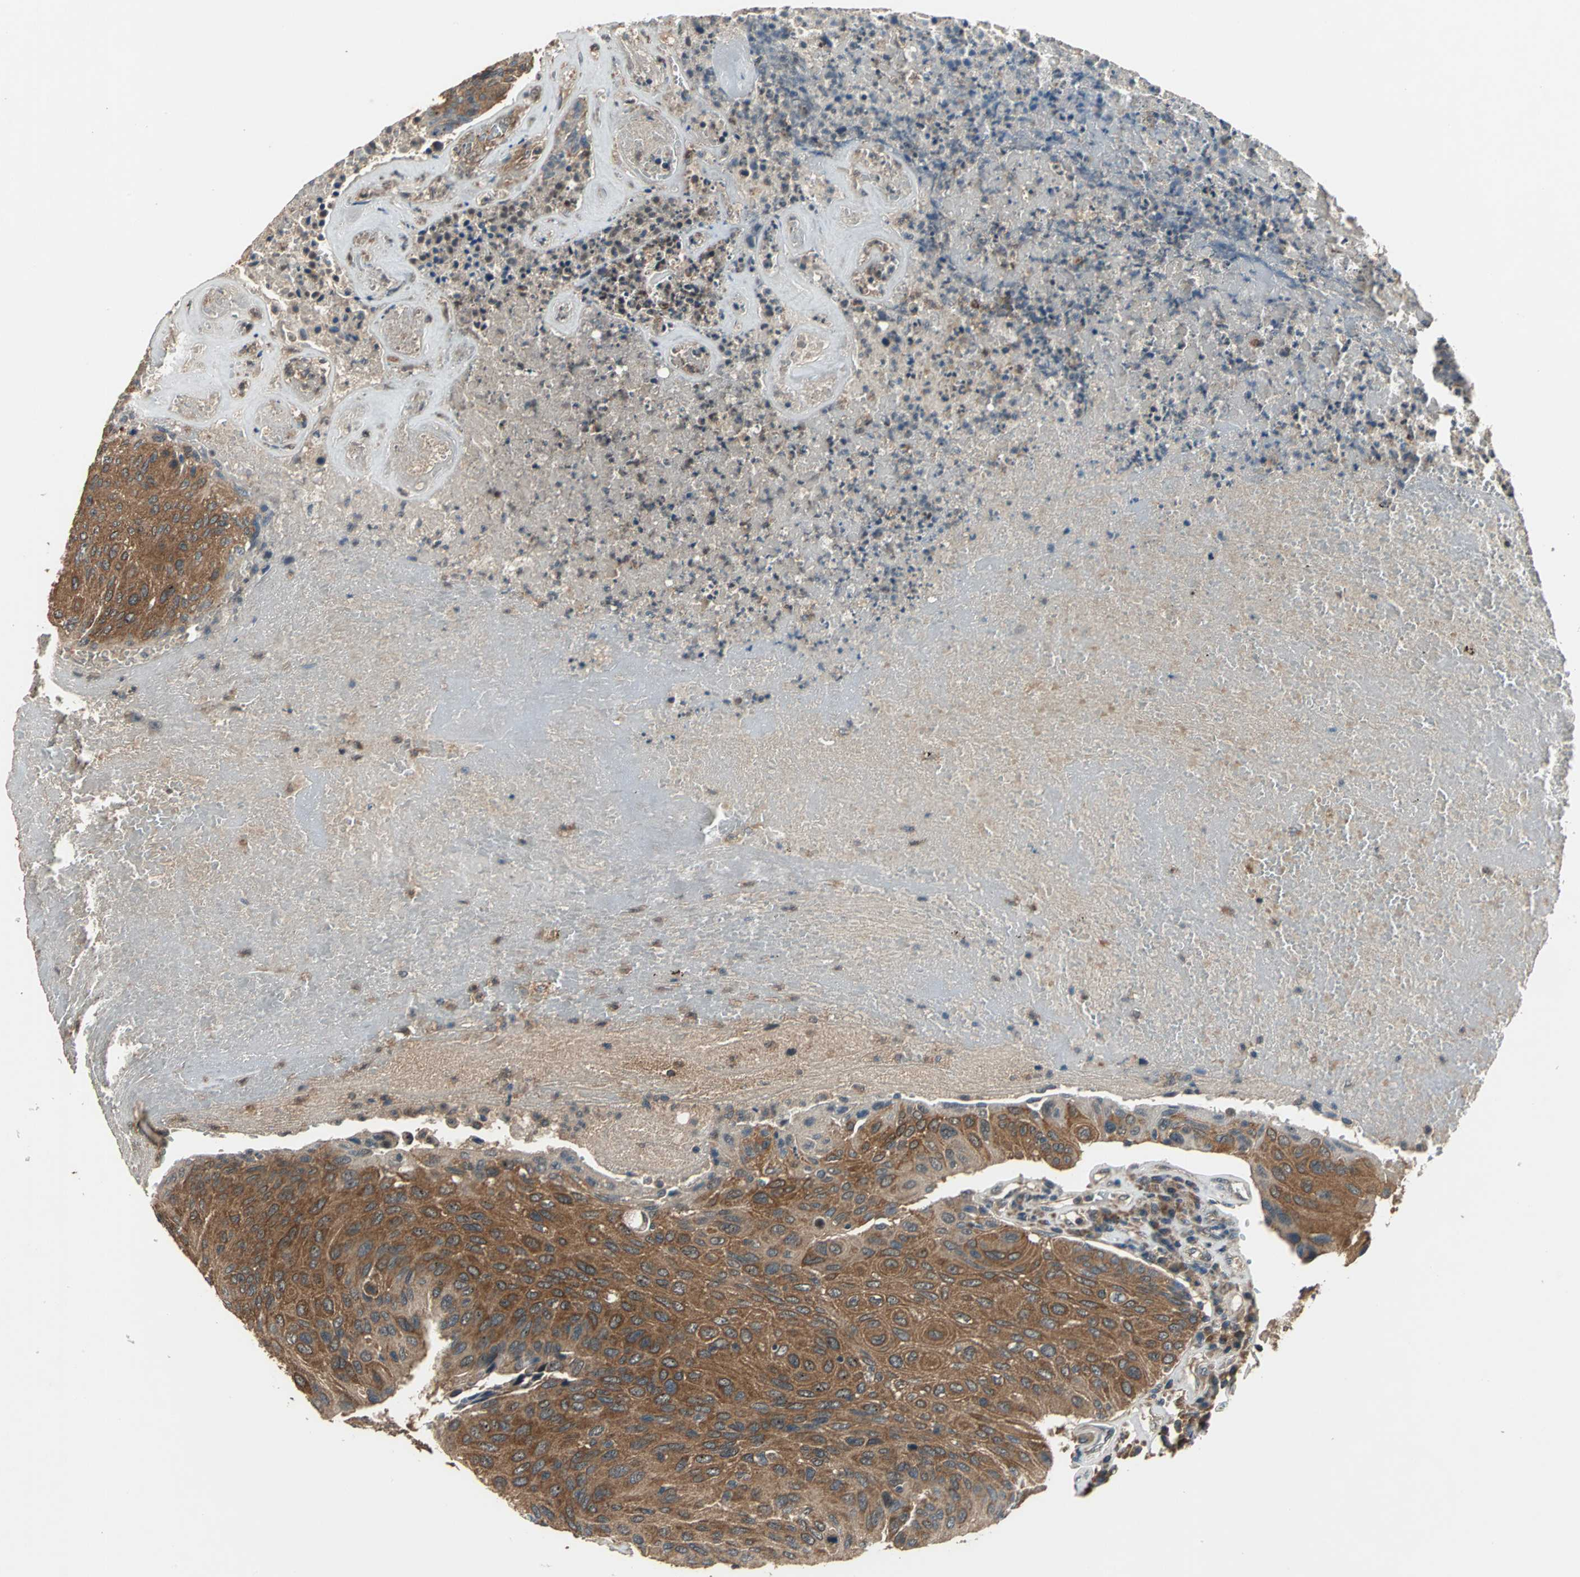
{"staining": {"intensity": "strong", "quantity": ">75%", "location": "cytoplasmic/membranous"}, "tissue": "urothelial cancer", "cell_type": "Tumor cells", "image_type": "cancer", "snomed": [{"axis": "morphology", "description": "Urothelial carcinoma, High grade"}, {"axis": "topography", "description": "Urinary bladder"}], "caption": "Immunohistochemical staining of human urothelial carcinoma (high-grade) displays high levels of strong cytoplasmic/membranous positivity in about >75% of tumor cells.", "gene": "ZNF608", "patient": {"sex": "male", "age": 66}}